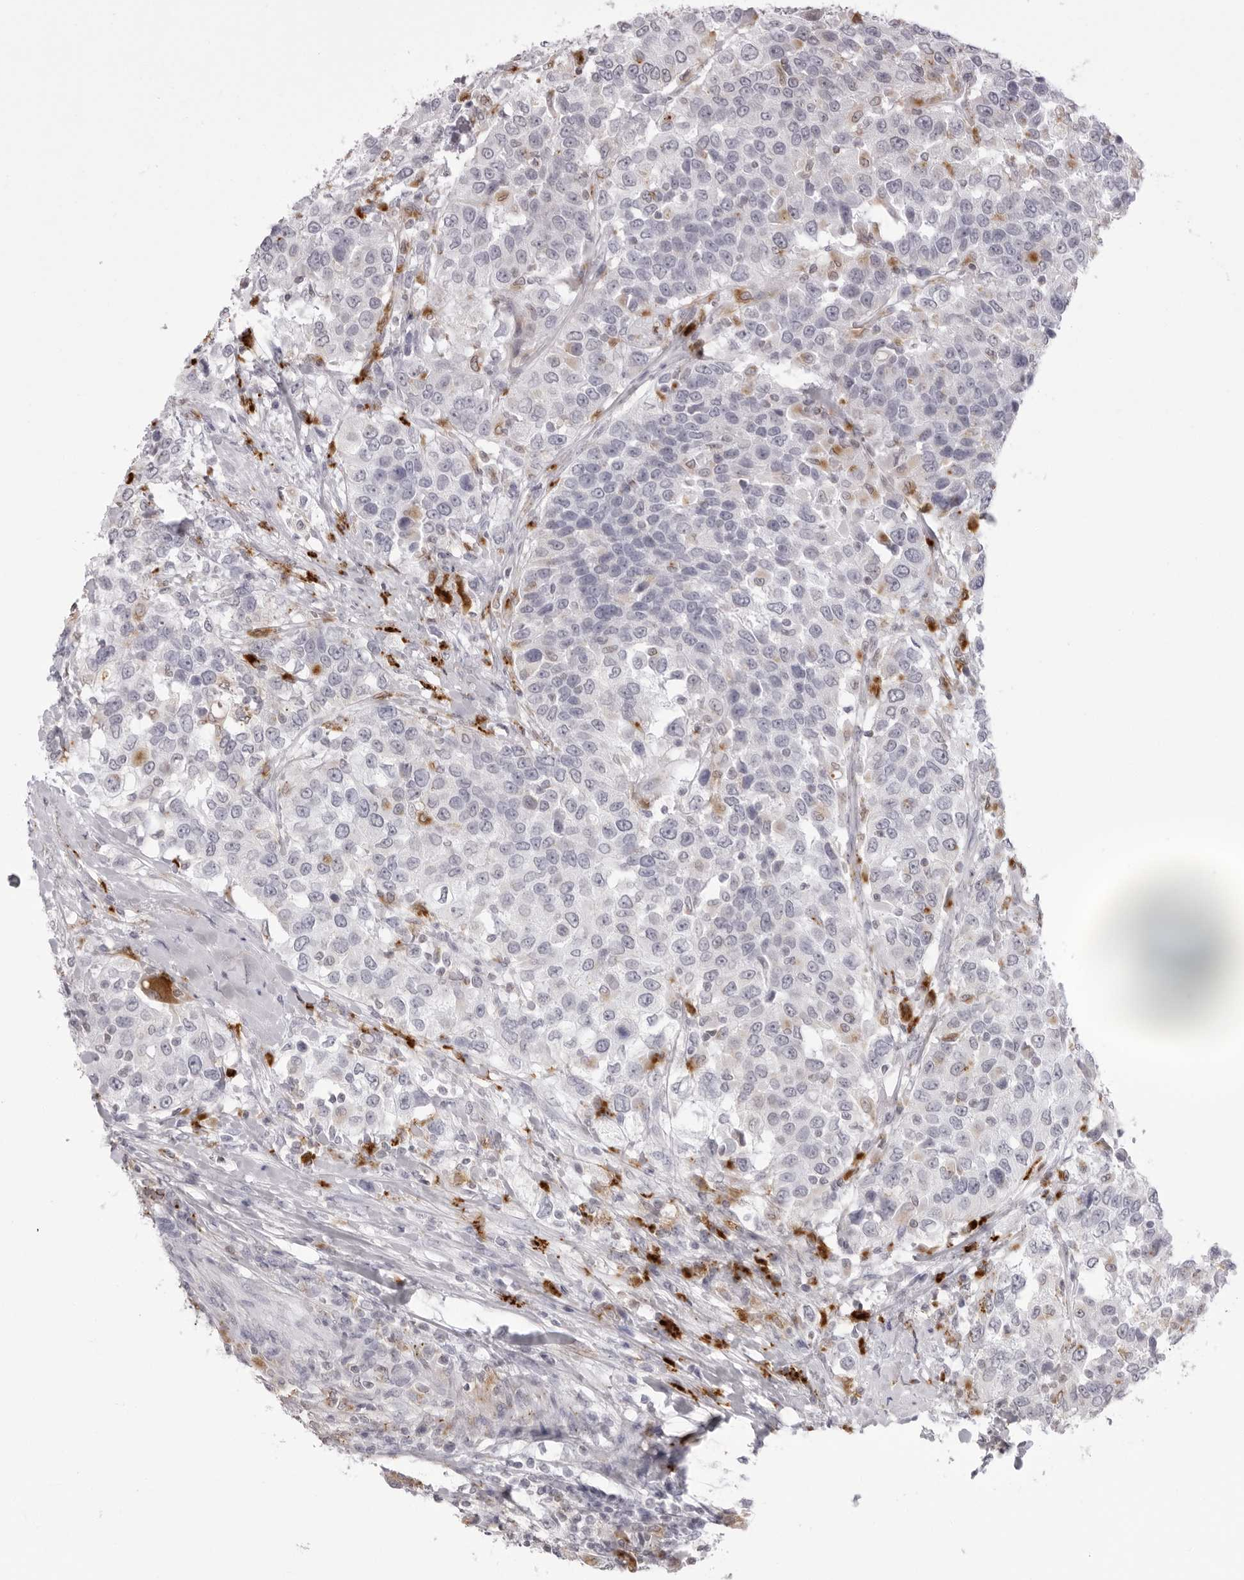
{"staining": {"intensity": "negative", "quantity": "none", "location": "none"}, "tissue": "urothelial cancer", "cell_type": "Tumor cells", "image_type": "cancer", "snomed": [{"axis": "morphology", "description": "Urothelial carcinoma, High grade"}, {"axis": "topography", "description": "Urinary bladder"}], "caption": "DAB (3,3'-diaminobenzidine) immunohistochemical staining of human urothelial cancer exhibits no significant positivity in tumor cells.", "gene": "IL25", "patient": {"sex": "female", "age": 80}}